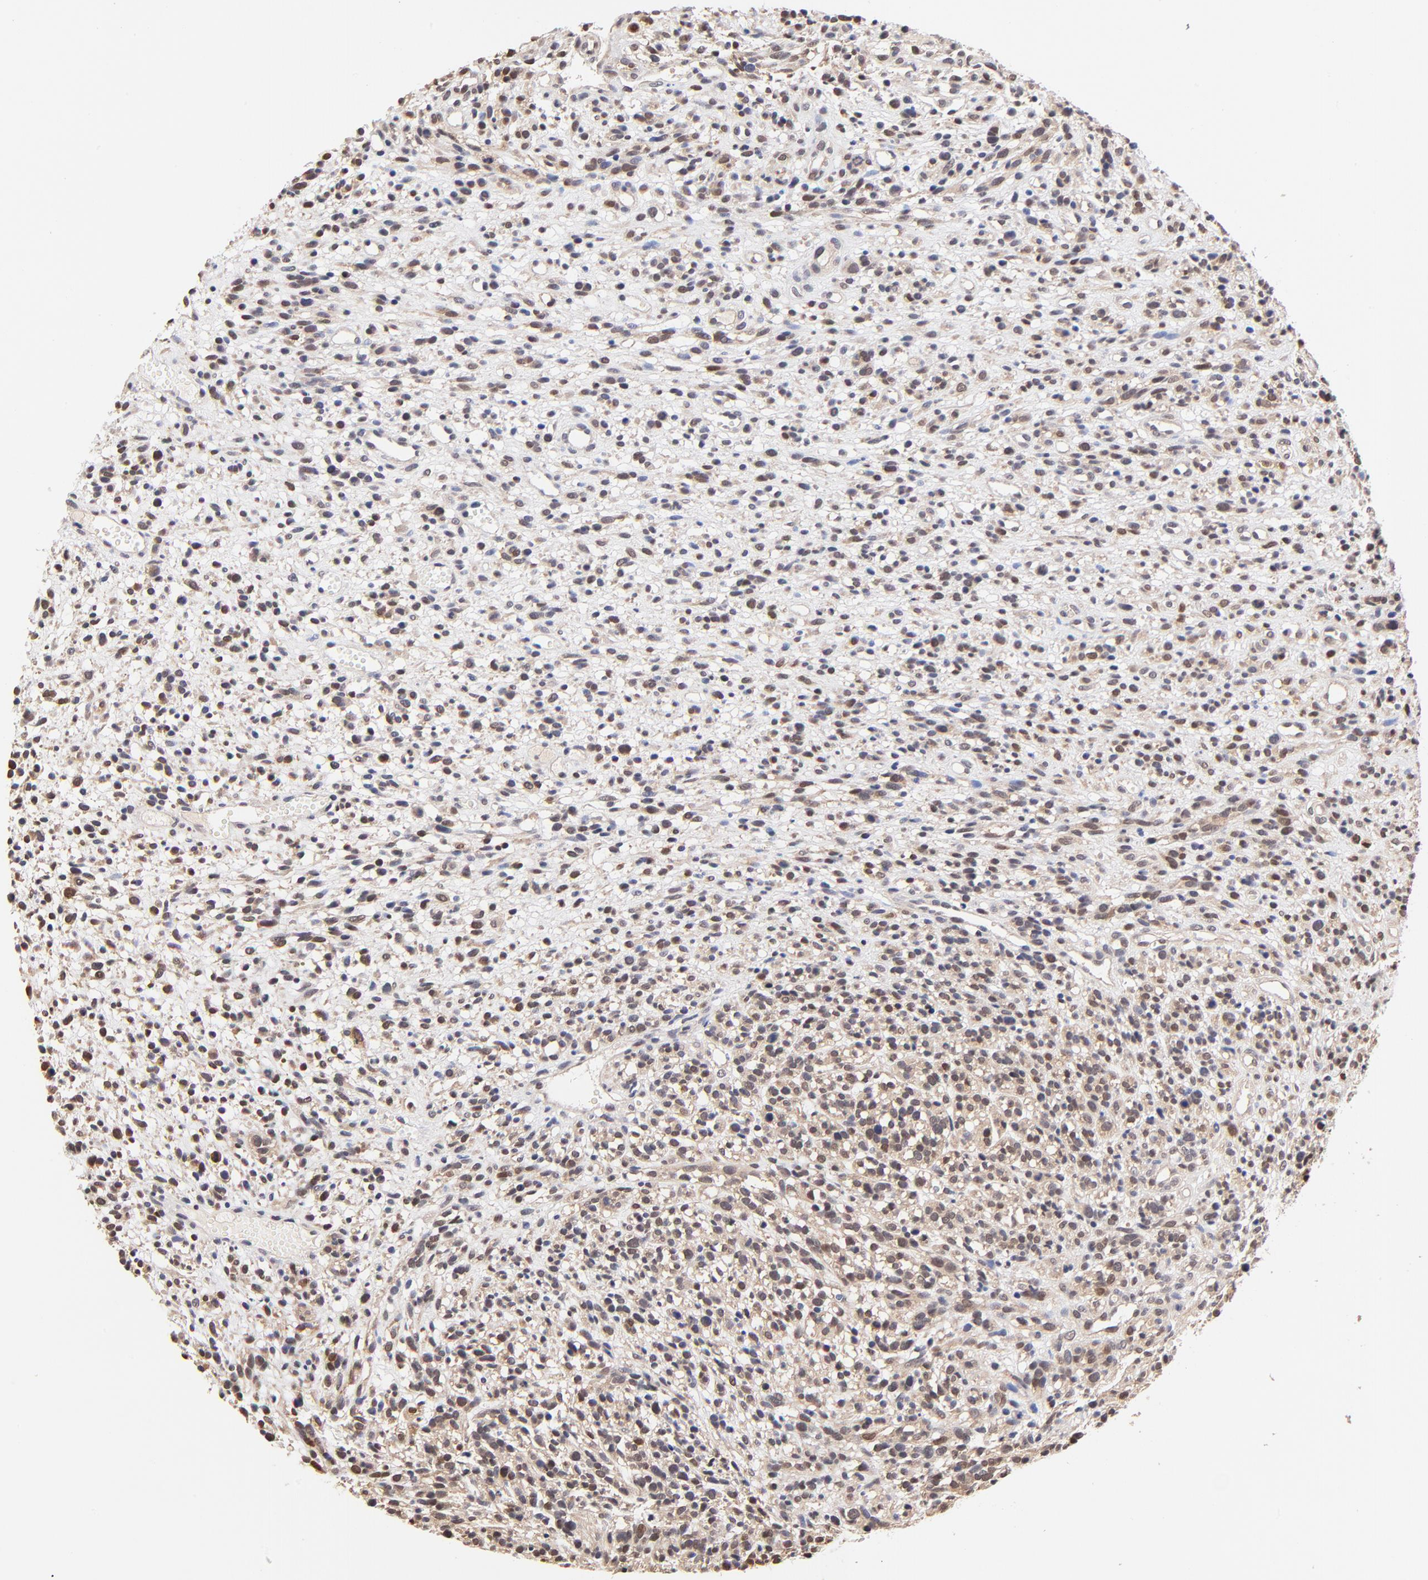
{"staining": {"intensity": "weak", "quantity": "25%-75%", "location": "nuclear"}, "tissue": "glioma", "cell_type": "Tumor cells", "image_type": "cancer", "snomed": [{"axis": "morphology", "description": "Glioma, malignant, High grade"}, {"axis": "topography", "description": "Brain"}], "caption": "Immunohistochemical staining of human glioma displays weak nuclear protein expression in approximately 25%-75% of tumor cells.", "gene": "TXNL1", "patient": {"sex": "male", "age": 66}}